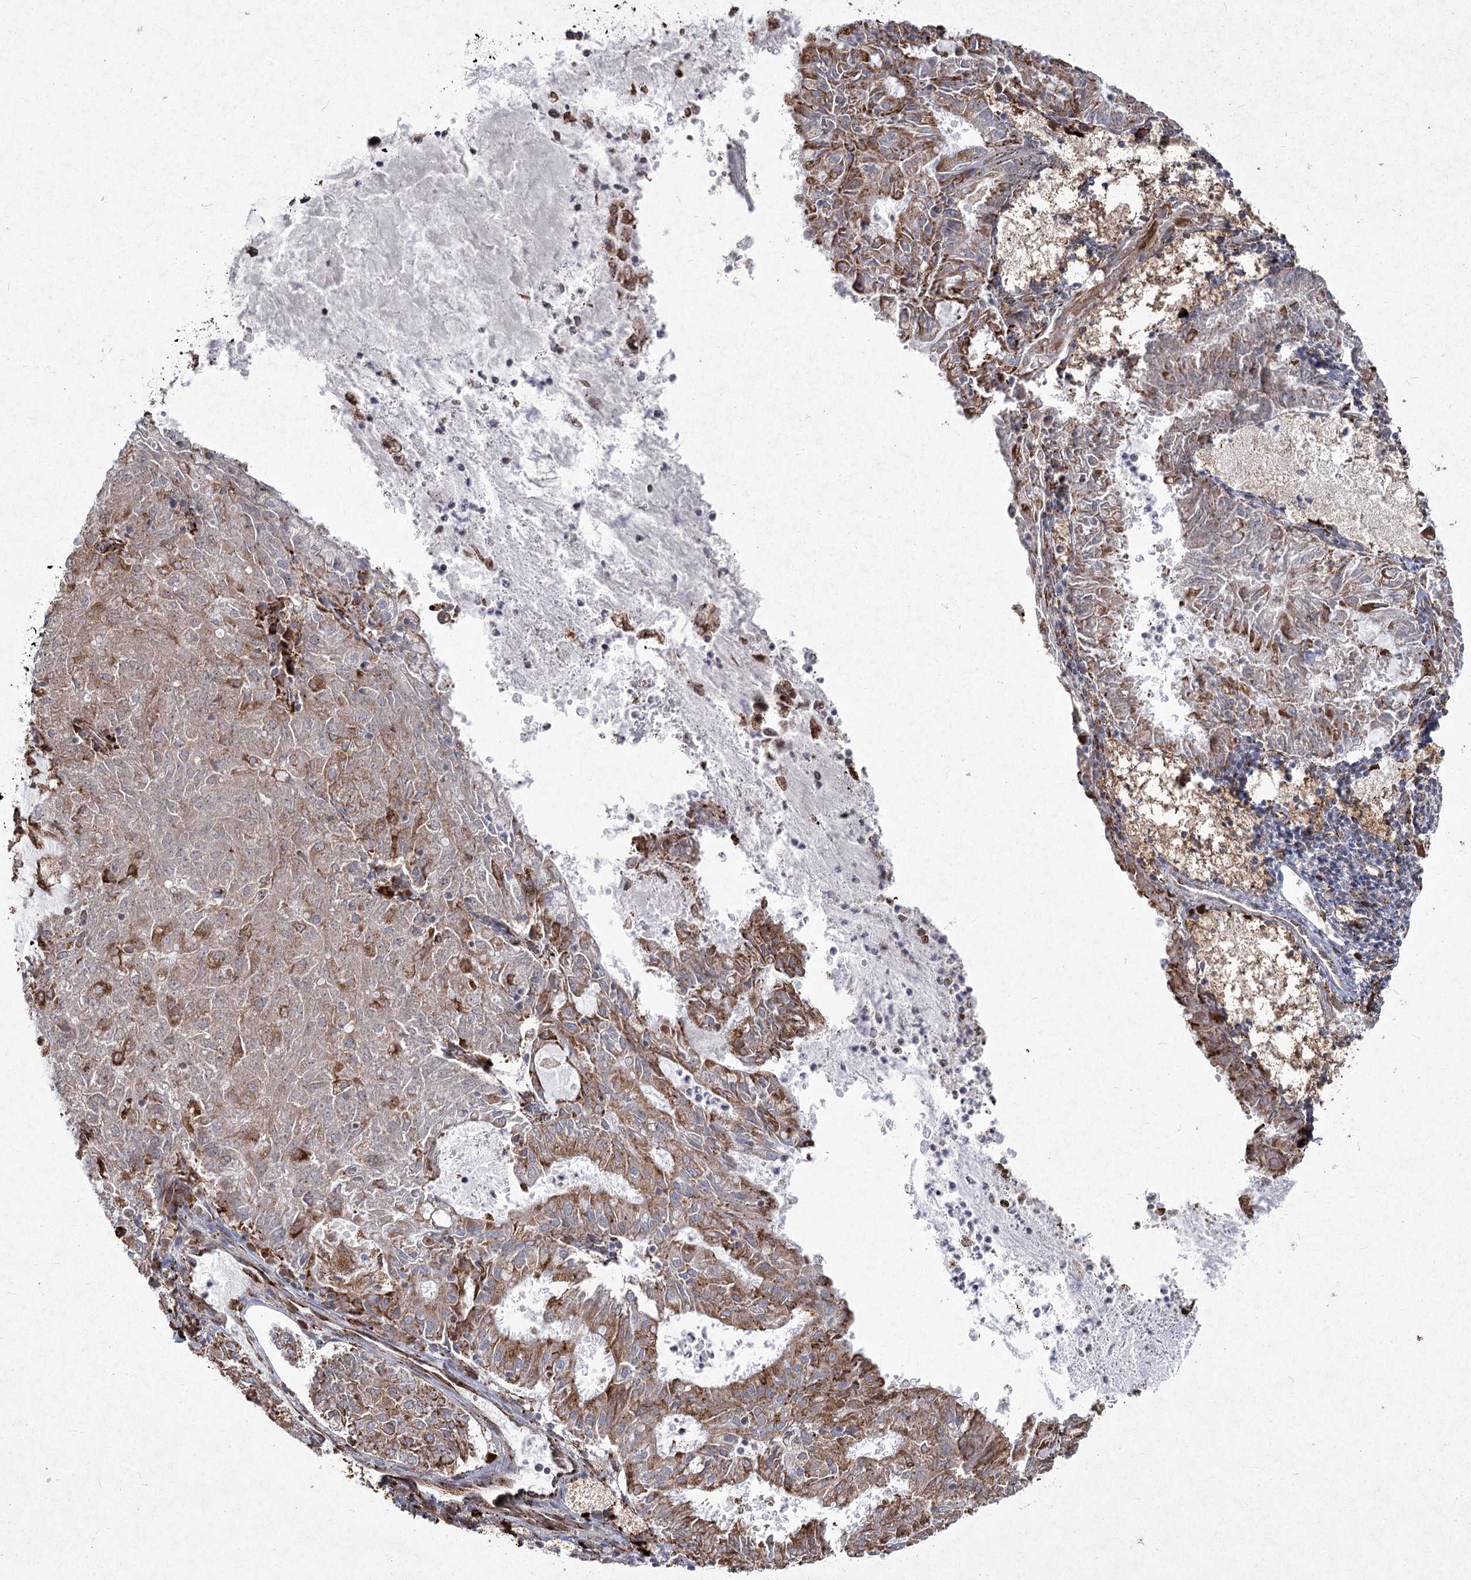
{"staining": {"intensity": "moderate", "quantity": ">75%", "location": "cytoplasmic/membranous"}, "tissue": "endometrial cancer", "cell_type": "Tumor cells", "image_type": "cancer", "snomed": [{"axis": "morphology", "description": "Adenocarcinoma, NOS"}, {"axis": "topography", "description": "Endometrium"}], "caption": "Protein staining displays moderate cytoplasmic/membranous positivity in approximately >75% of tumor cells in endometrial adenocarcinoma.", "gene": "NHLRC2", "patient": {"sex": "female", "age": 57}}